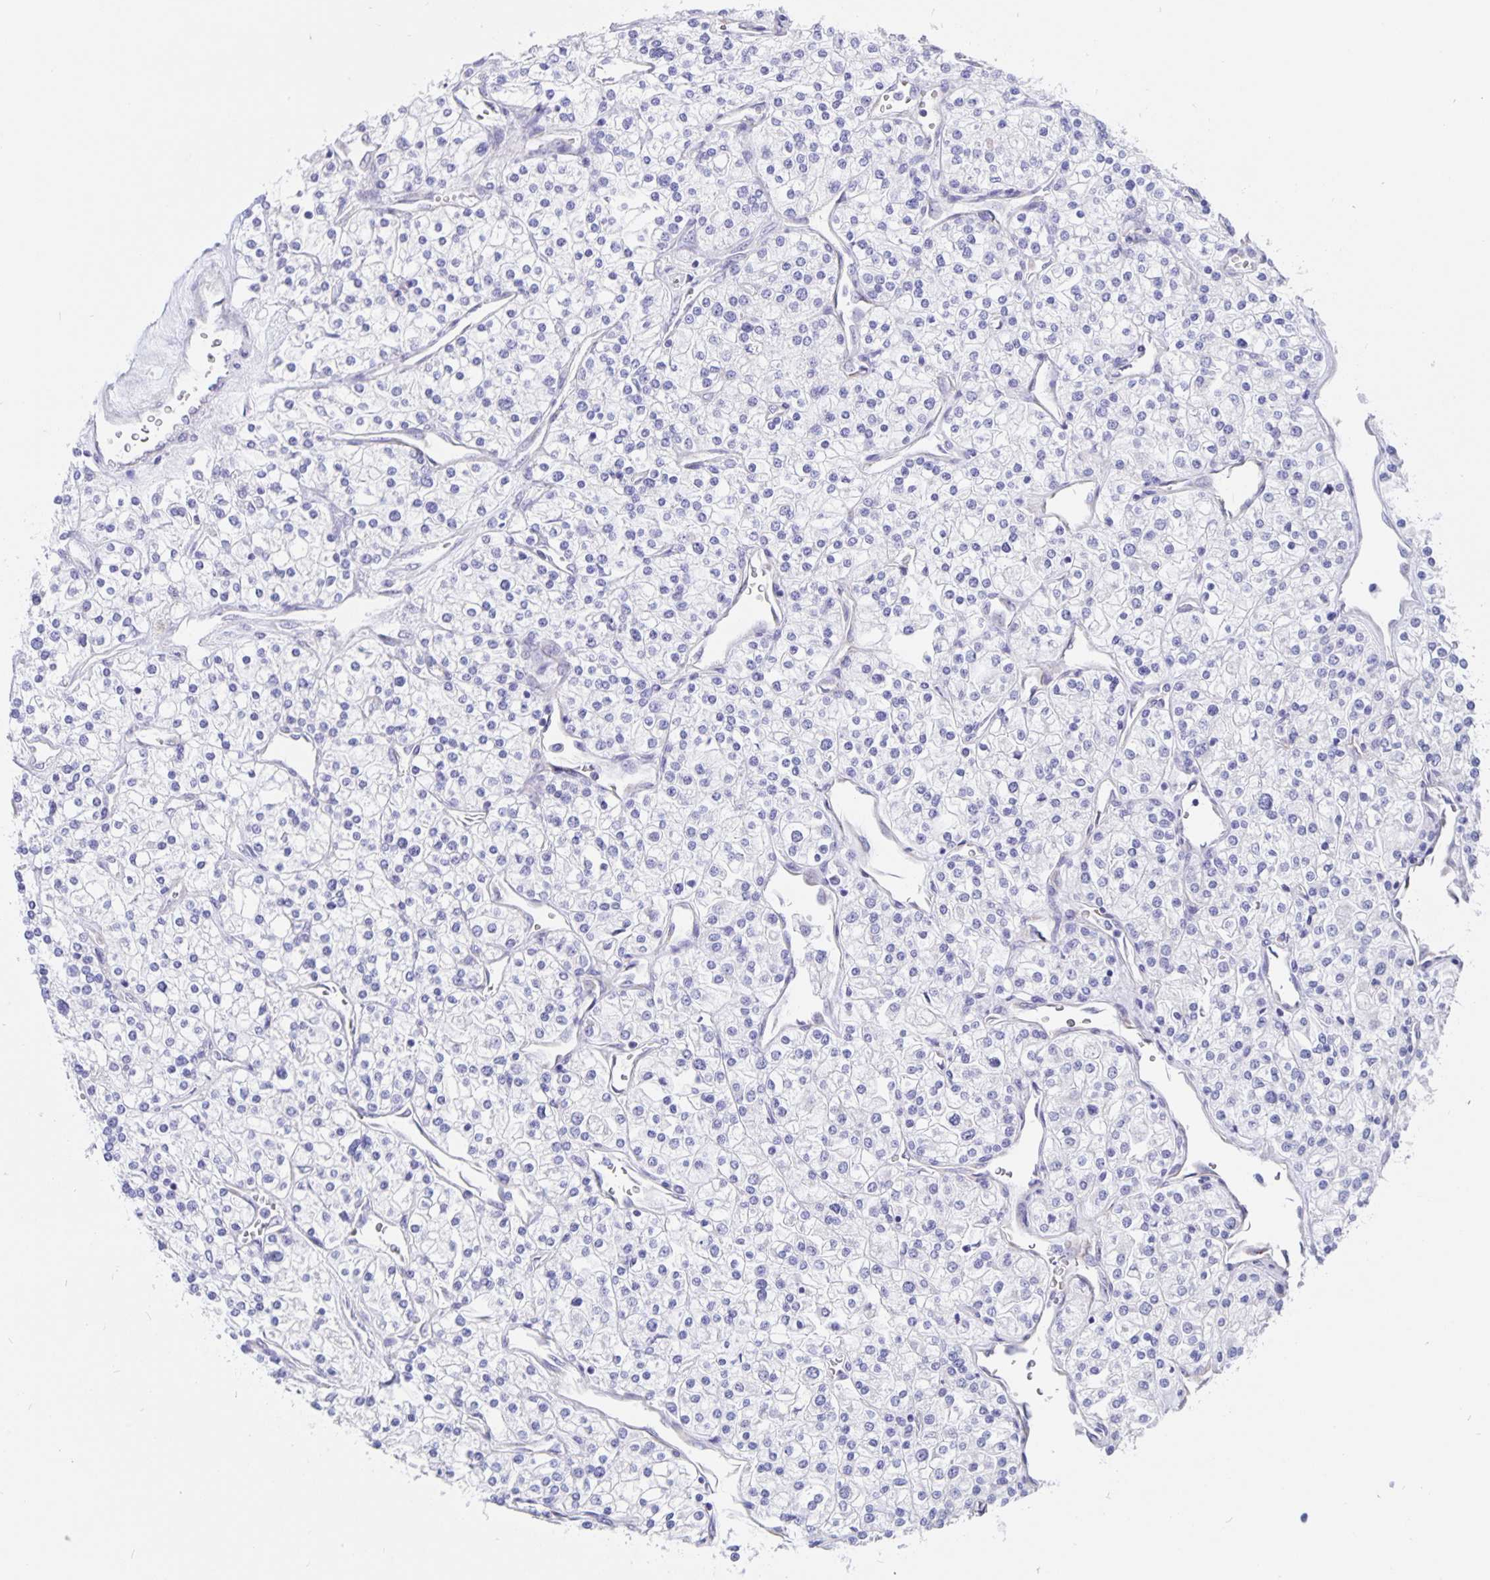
{"staining": {"intensity": "negative", "quantity": "none", "location": "none"}, "tissue": "renal cancer", "cell_type": "Tumor cells", "image_type": "cancer", "snomed": [{"axis": "morphology", "description": "Adenocarcinoma, NOS"}, {"axis": "topography", "description": "Kidney"}], "caption": "The IHC image has no significant staining in tumor cells of adenocarcinoma (renal) tissue. (DAB (3,3'-diaminobenzidine) IHC with hematoxylin counter stain).", "gene": "ERMN", "patient": {"sex": "male", "age": 80}}